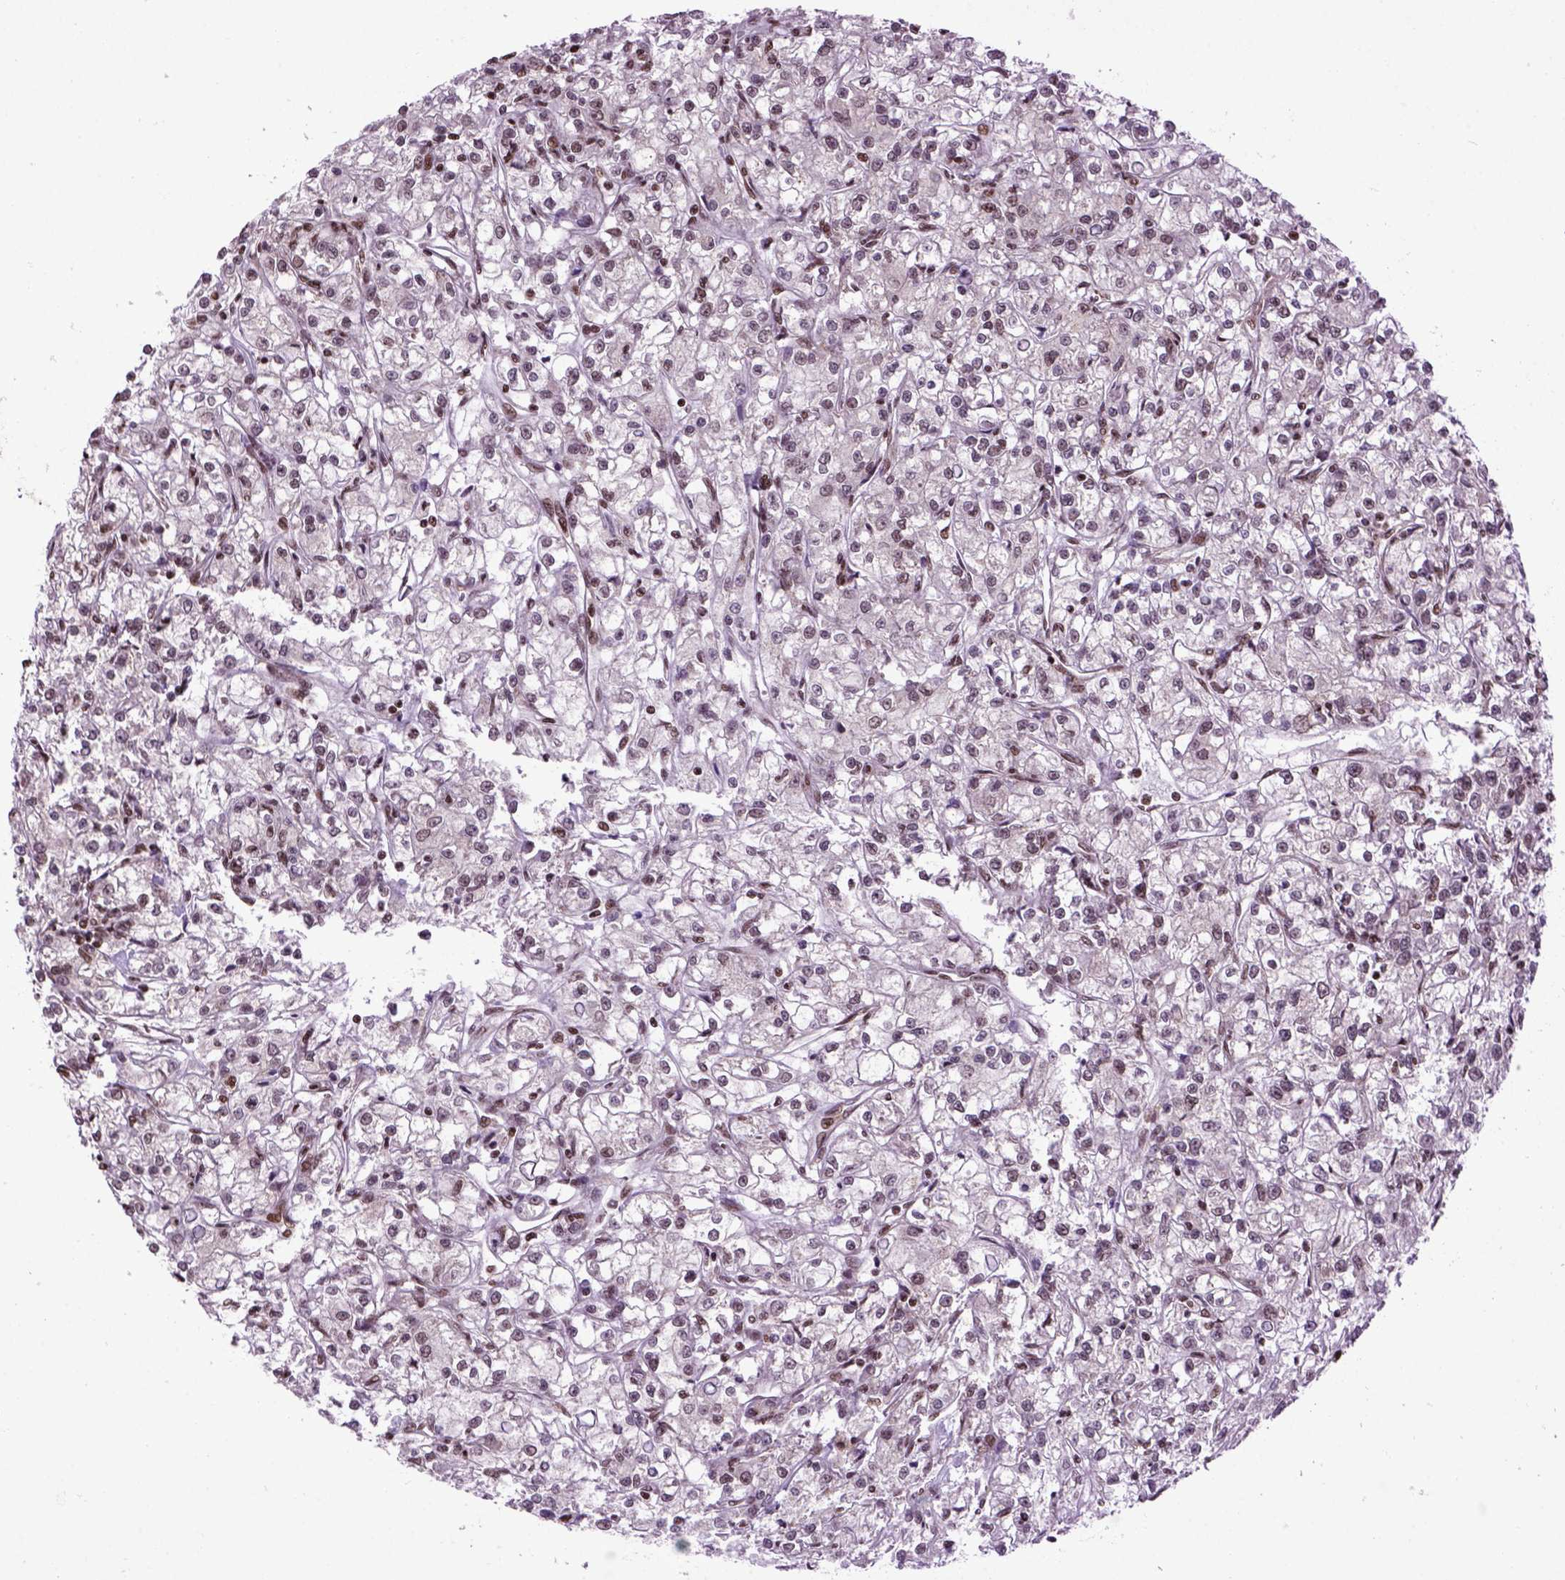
{"staining": {"intensity": "weak", "quantity": "<25%", "location": "nuclear"}, "tissue": "renal cancer", "cell_type": "Tumor cells", "image_type": "cancer", "snomed": [{"axis": "morphology", "description": "Adenocarcinoma, NOS"}, {"axis": "topography", "description": "Kidney"}], "caption": "This is an immunohistochemistry micrograph of adenocarcinoma (renal). There is no positivity in tumor cells.", "gene": "CELF1", "patient": {"sex": "female", "age": 59}}